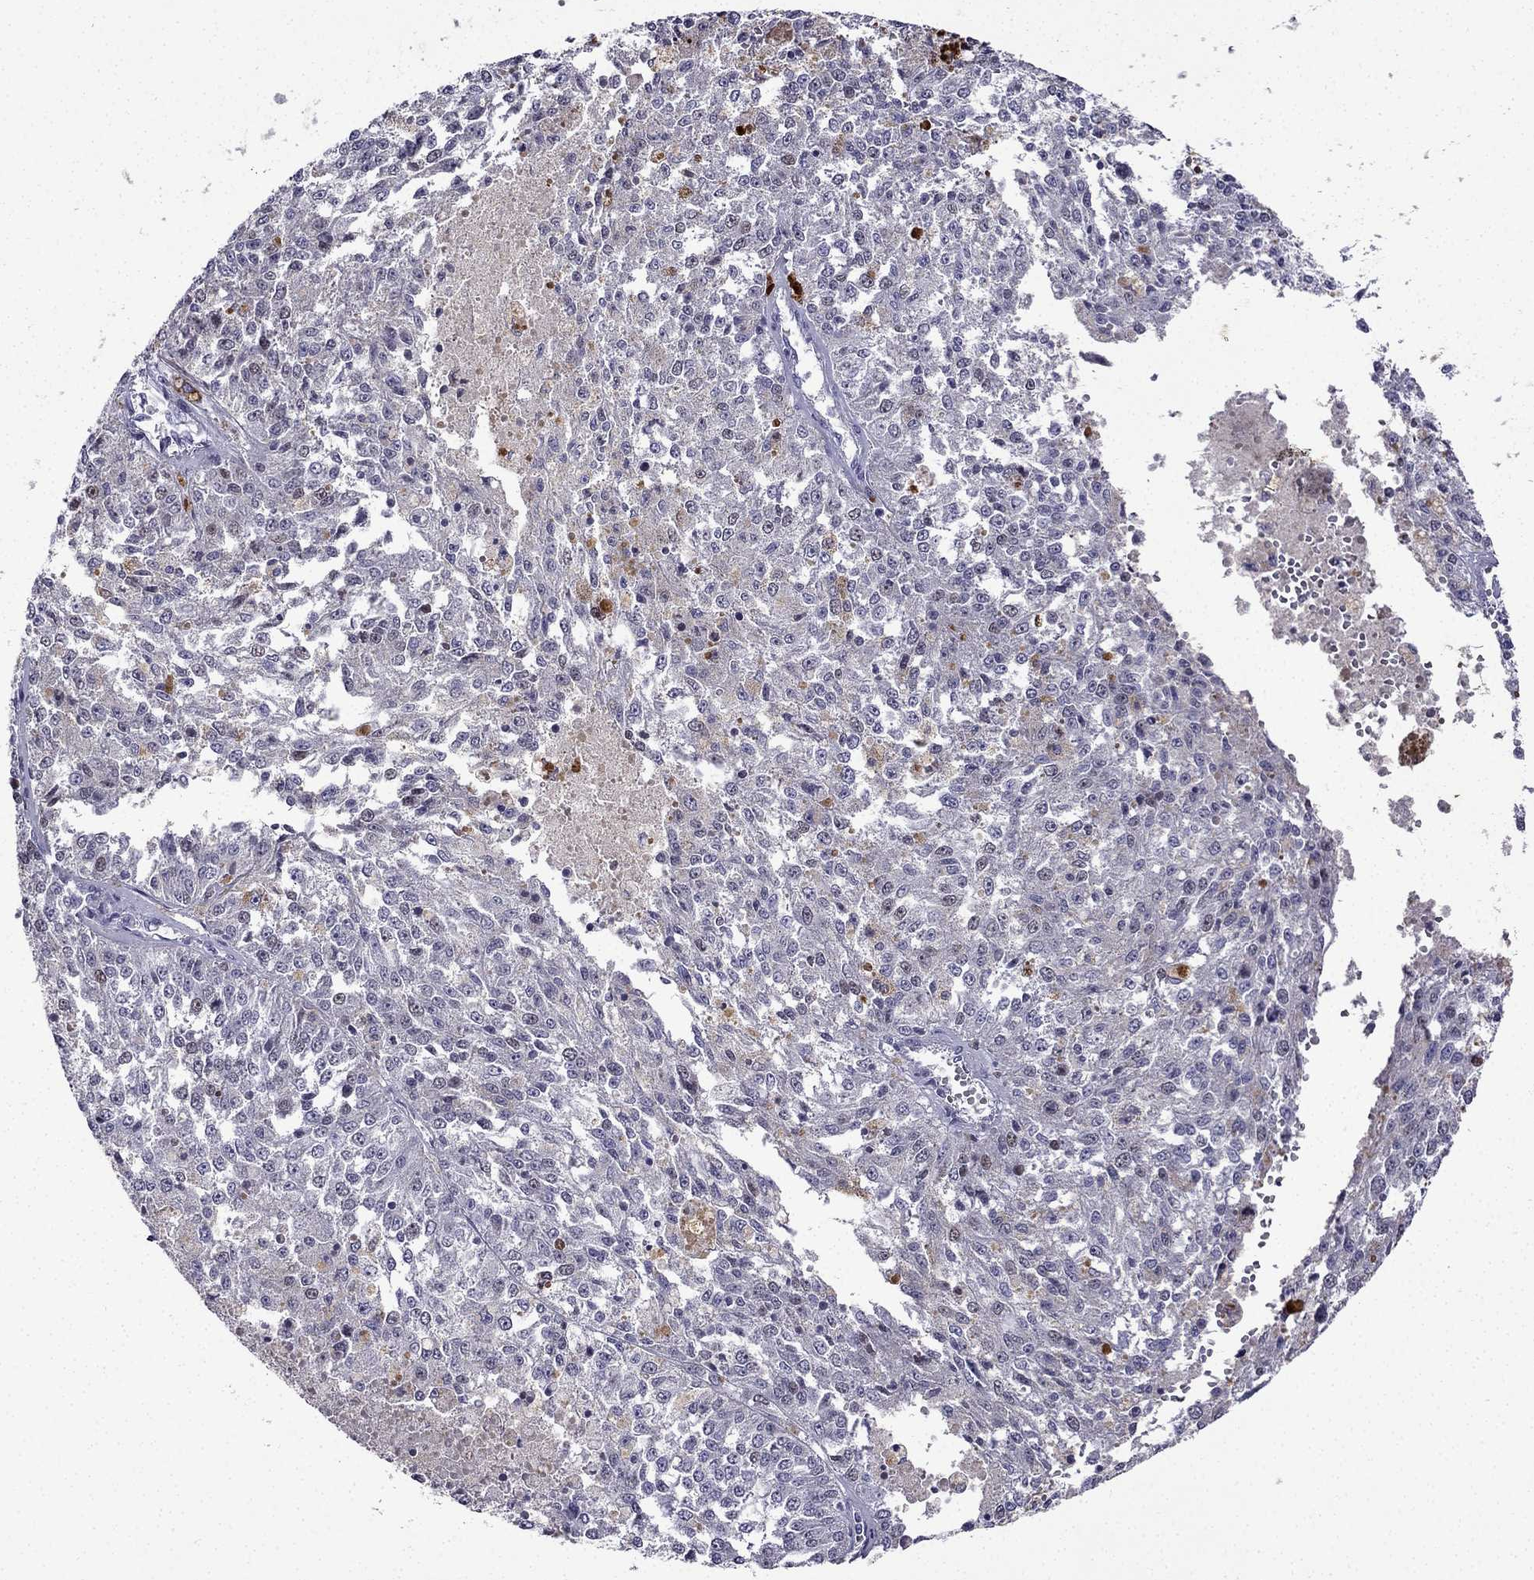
{"staining": {"intensity": "negative", "quantity": "none", "location": "none"}, "tissue": "melanoma", "cell_type": "Tumor cells", "image_type": "cancer", "snomed": [{"axis": "morphology", "description": "Malignant melanoma, Metastatic site"}, {"axis": "topography", "description": "Lymph node"}], "caption": "The micrograph displays no staining of tumor cells in malignant melanoma (metastatic site).", "gene": "UHRF1", "patient": {"sex": "female", "age": 64}}